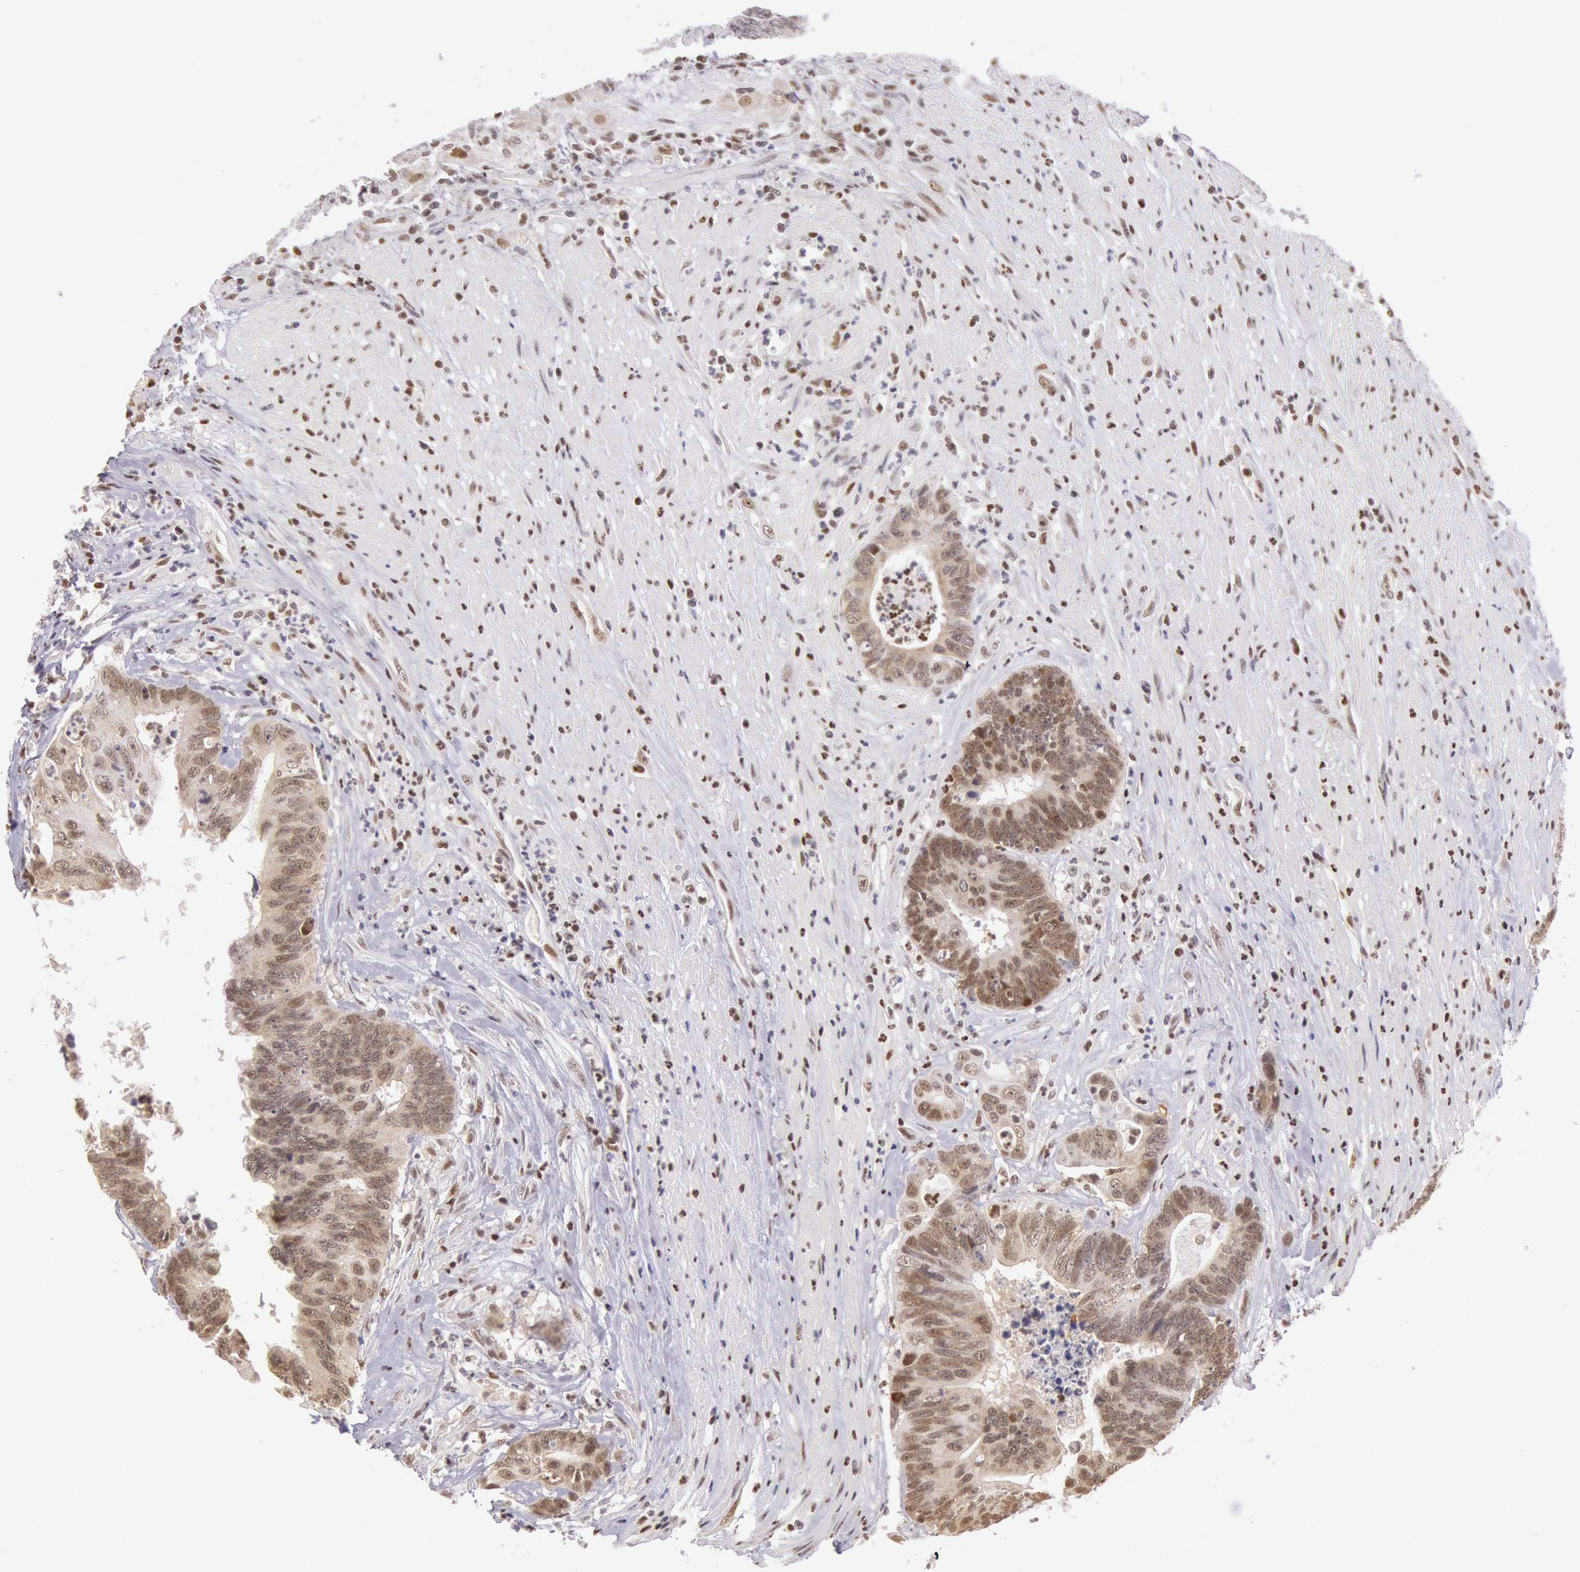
{"staining": {"intensity": "moderate", "quantity": "25%-75%", "location": "nuclear"}, "tissue": "colorectal cancer", "cell_type": "Tumor cells", "image_type": "cancer", "snomed": [{"axis": "morphology", "description": "Adenocarcinoma, NOS"}, {"axis": "topography", "description": "Rectum"}], "caption": "High-power microscopy captured an immunohistochemistry image of colorectal adenocarcinoma, revealing moderate nuclear positivity in approximately 25%-75% of tumor cells. The staining is performed using DAB (3,3'-diaminobenzidine) brown chromogen to label protein expression. The nuclei are counter-stained blue using hematoxylin.", "gene": "ESS2", "patient": {"sex": "female", "age": 65}}